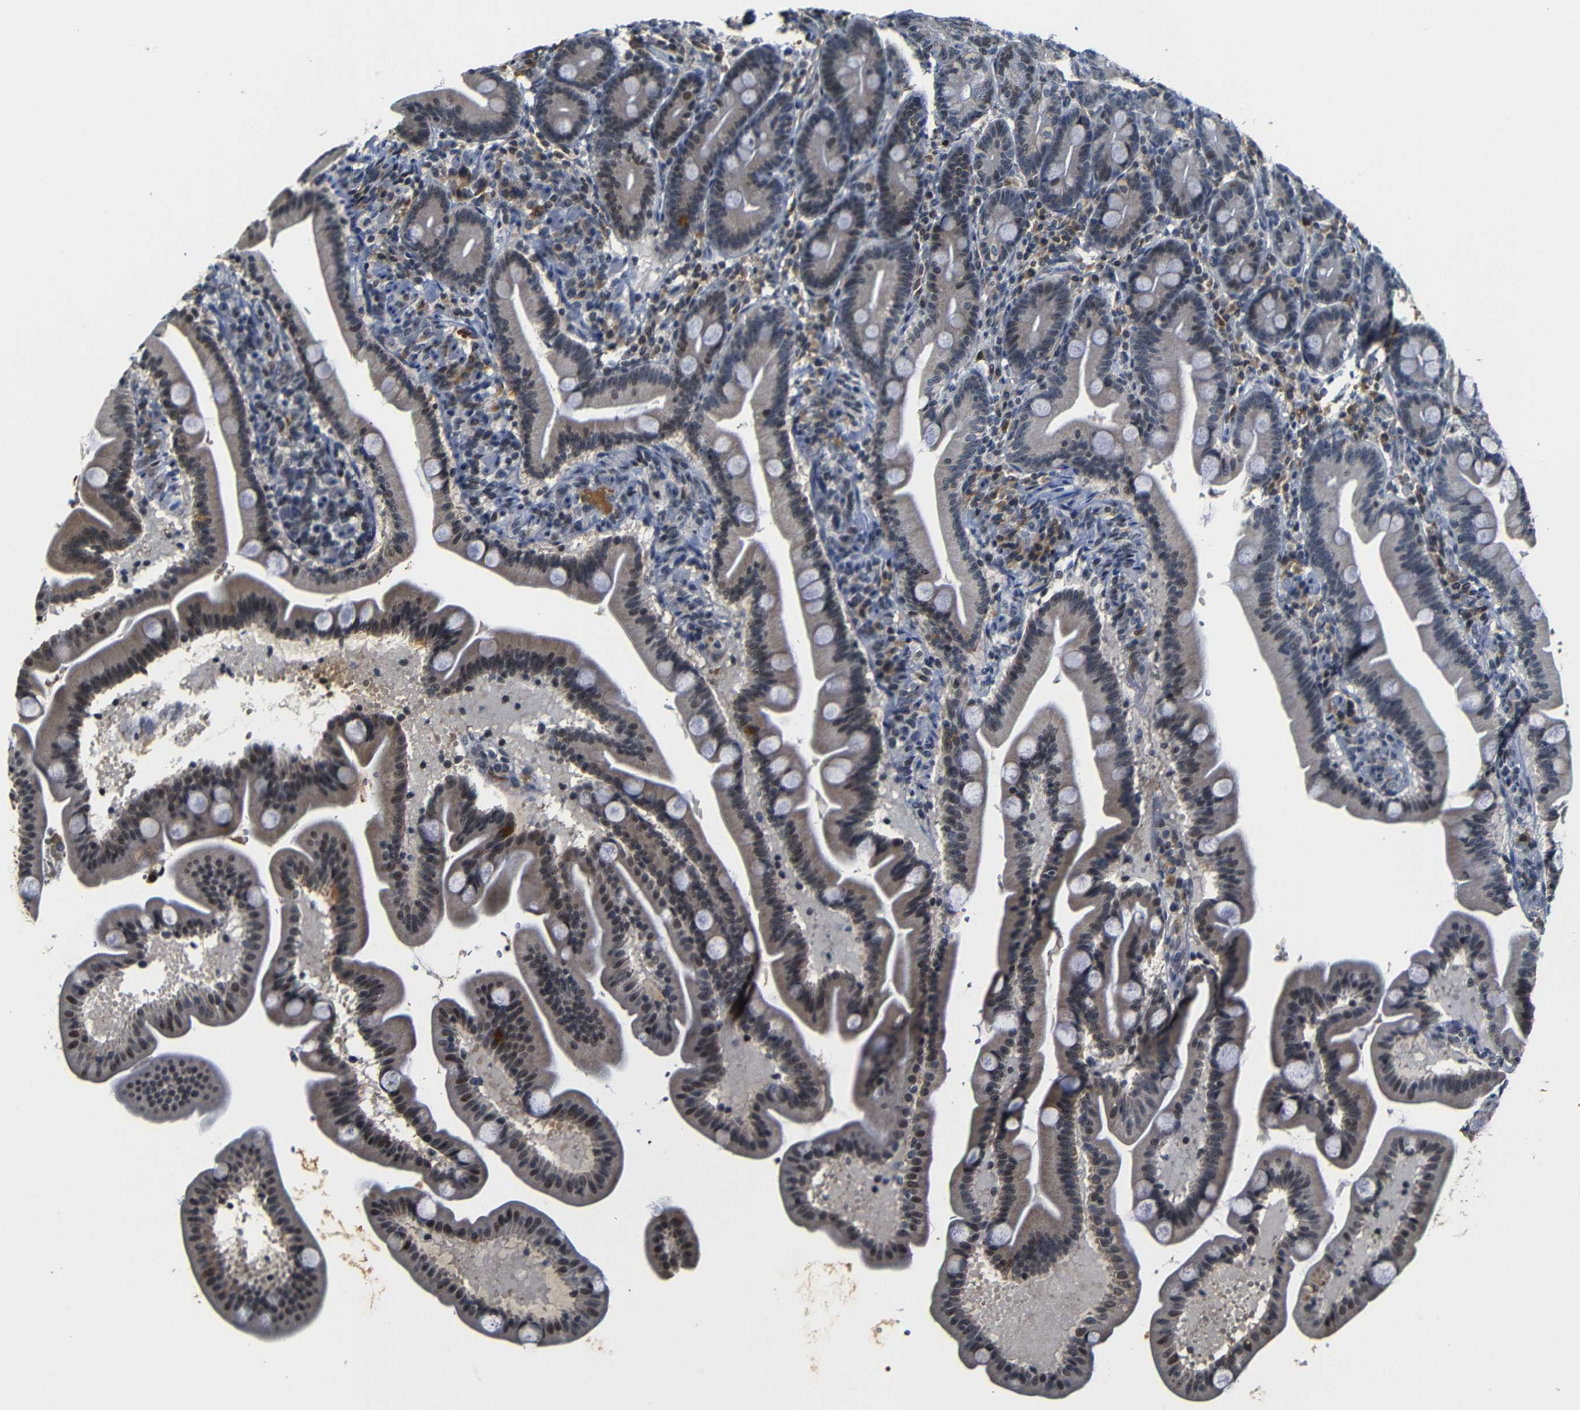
{"staining": {"intensity": "moderate", "quantity": "25%-75%", "location": "cytoplasmic/membranous,nuclear"}, "tissue": "duodenum", "cell_type": "Glandular cells", "image_type": "normal", "snomed": [{"axis": "morphology", "description": "Normal tissue, NOS"}, {"axis": "topography", "description": "Duodenum"}], "caption": "Immunohistochemistry of unremarkable human duodenum exhibits medium levels of moderate cytoplasmic/membranous,nuclear expression in about 25%-75% of glandular cells.", "gene": "MYC", "patient": {"sex": "male", "age": 54}}